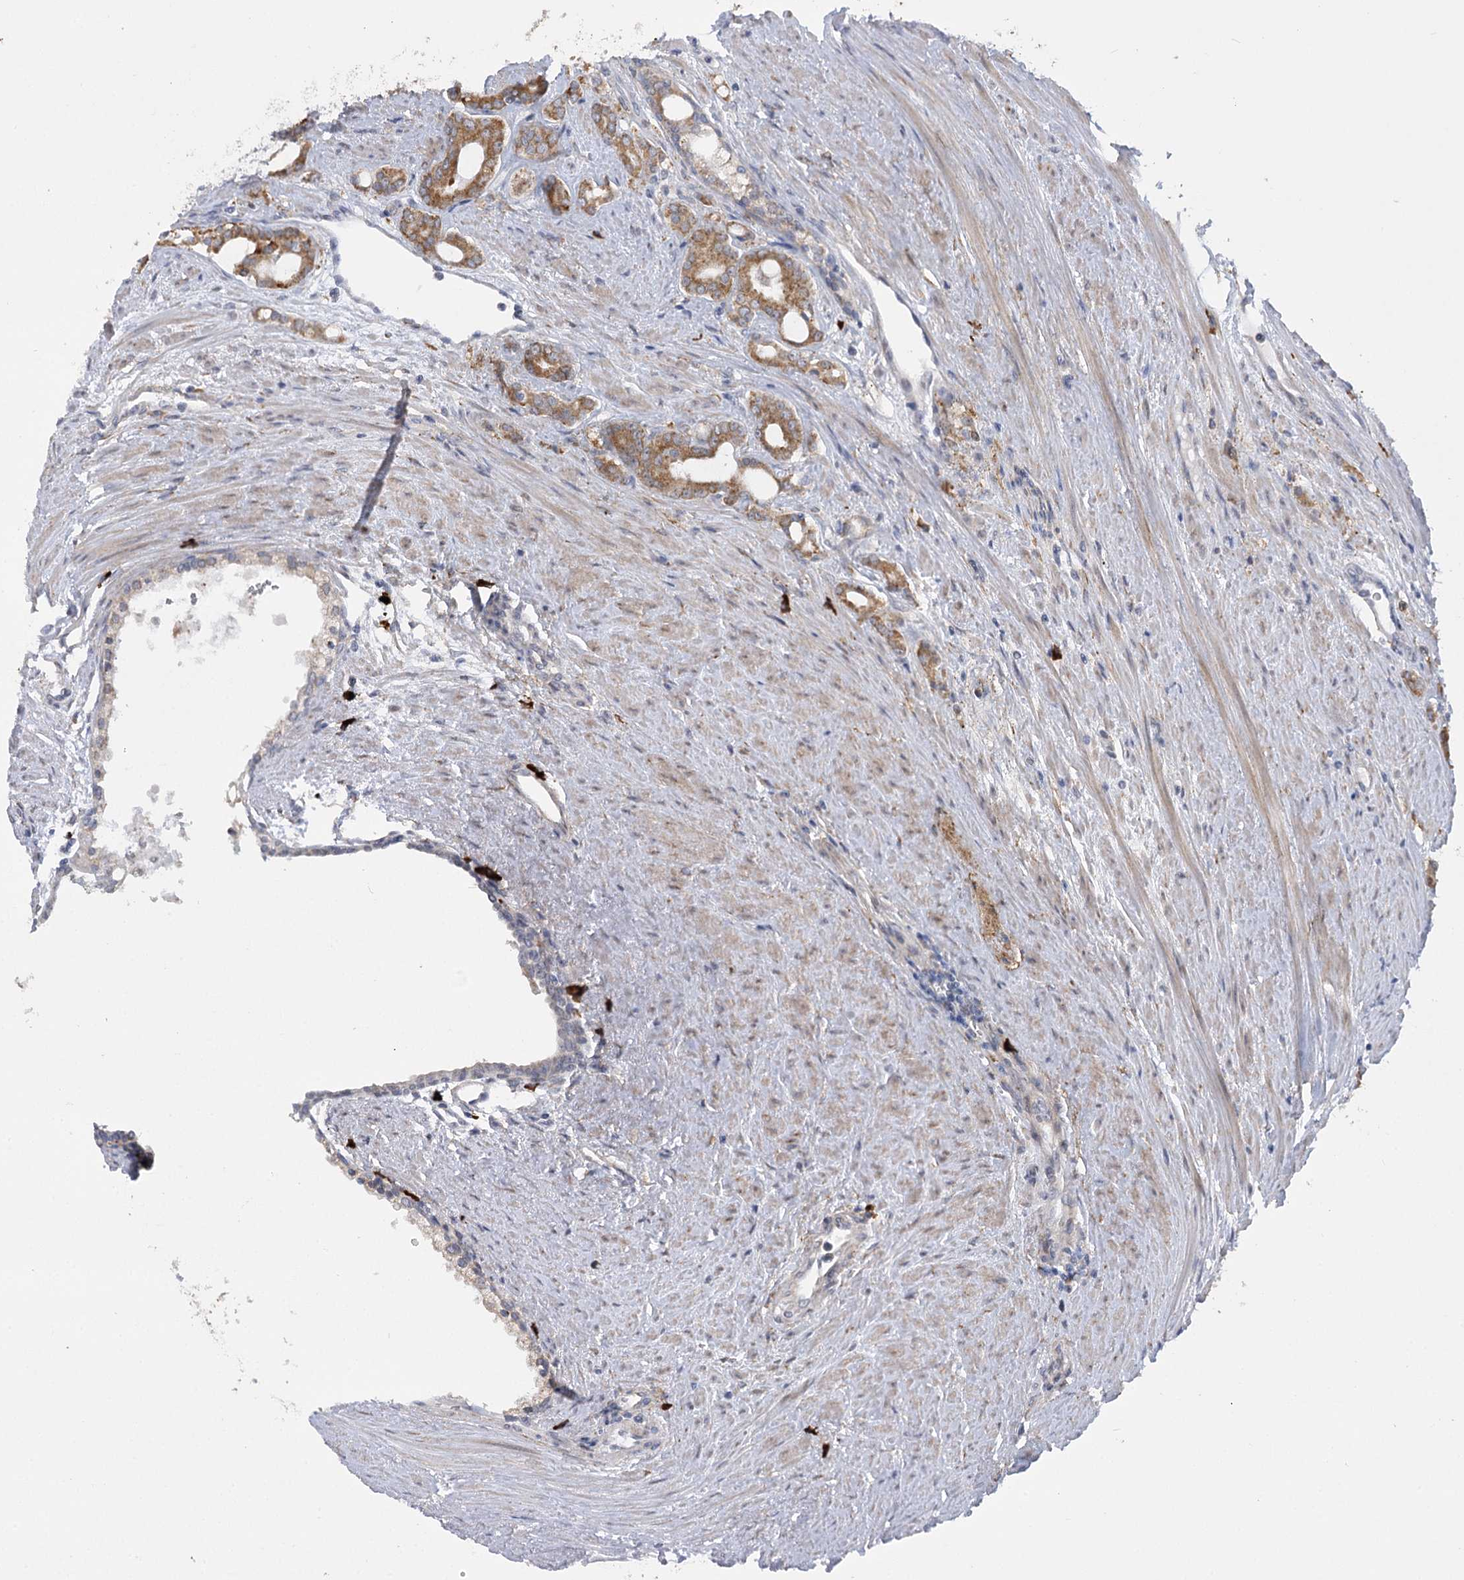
{"staining": {"intensity": "moderate", "quantity": ">75%", "location": "cytoplasmic/membranous"}, "tissue": "prostate cancer", "cell_type": "Tumor cells", "image_type": "cancer", "snomed": [{"axis": "morphology", "description": "Adenocarcinoma, High grade"}, {"axis": "topography", "description": "Prostate"}], "caption": "High-magnification brightfield microscopy of prostate high-grade adenocarcinoma stained with DAB (brown) and counterstained with hematoxylin (blue). tumor cells exhibit moderate cytoplasmic/membranous expression is seen in approximately>75% of cells.", "gene": "NCKAP5", "patient": {"sex": "male", "age": 72}}